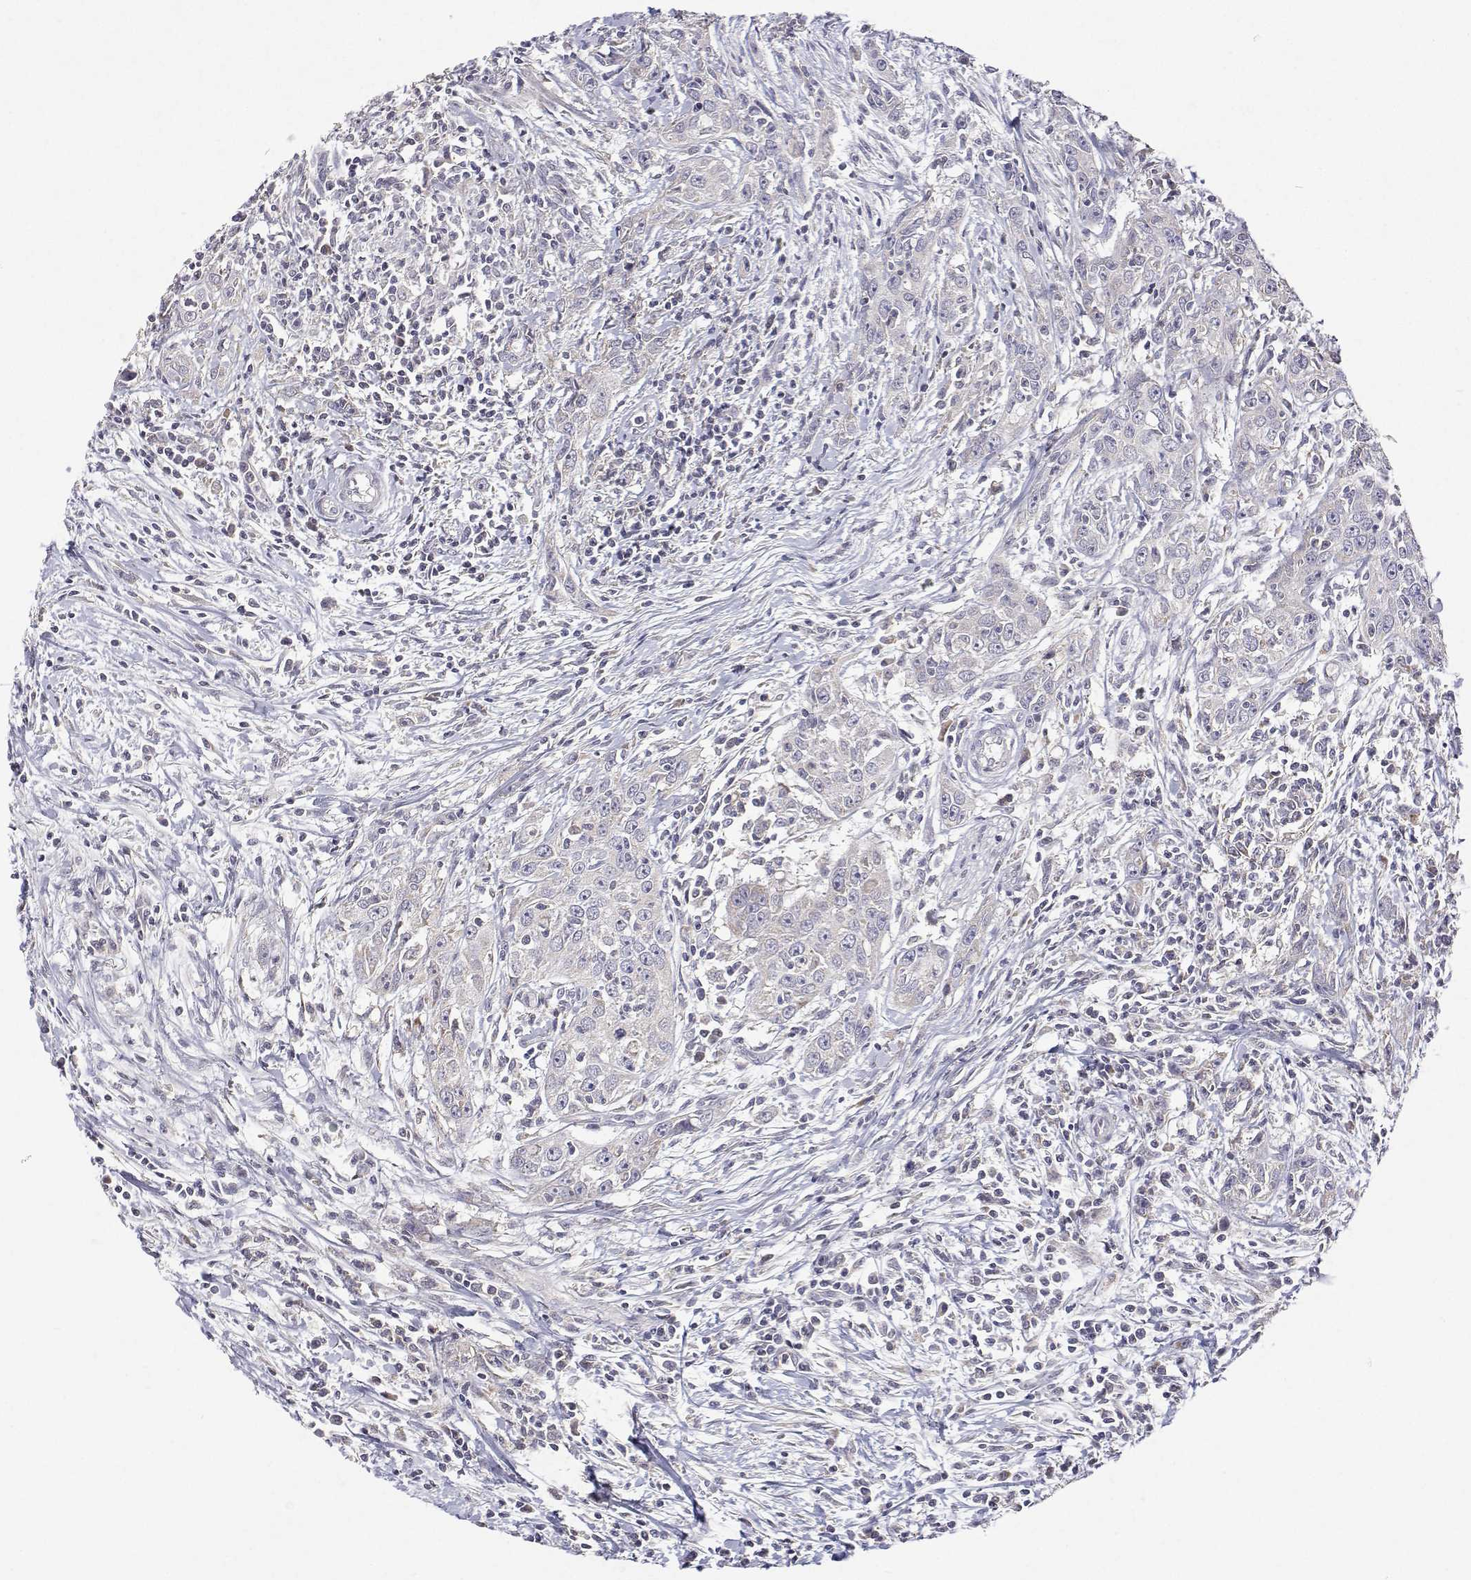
{"staining": {"intensity": "negative", "quantity": "none", "location": "none"}, "tissue": "urothelial cancer", "cell_type": "Tumor cells", "image_type": "cancer", "snomed": [{"axis": "morphology", "description": "Urothelial carcinoma, High grade"}, {"axis": "topography", "description": "Urinary bladder"}], "caption": "The micrograph reveals no significant staining in tumor cells of high-grade urothelial carcinoma. (Immunohistochemistry, brightfield microscopy, high magnification).", "gene": "MRPL3", "patient": {"sex": "male", "age": 83}}